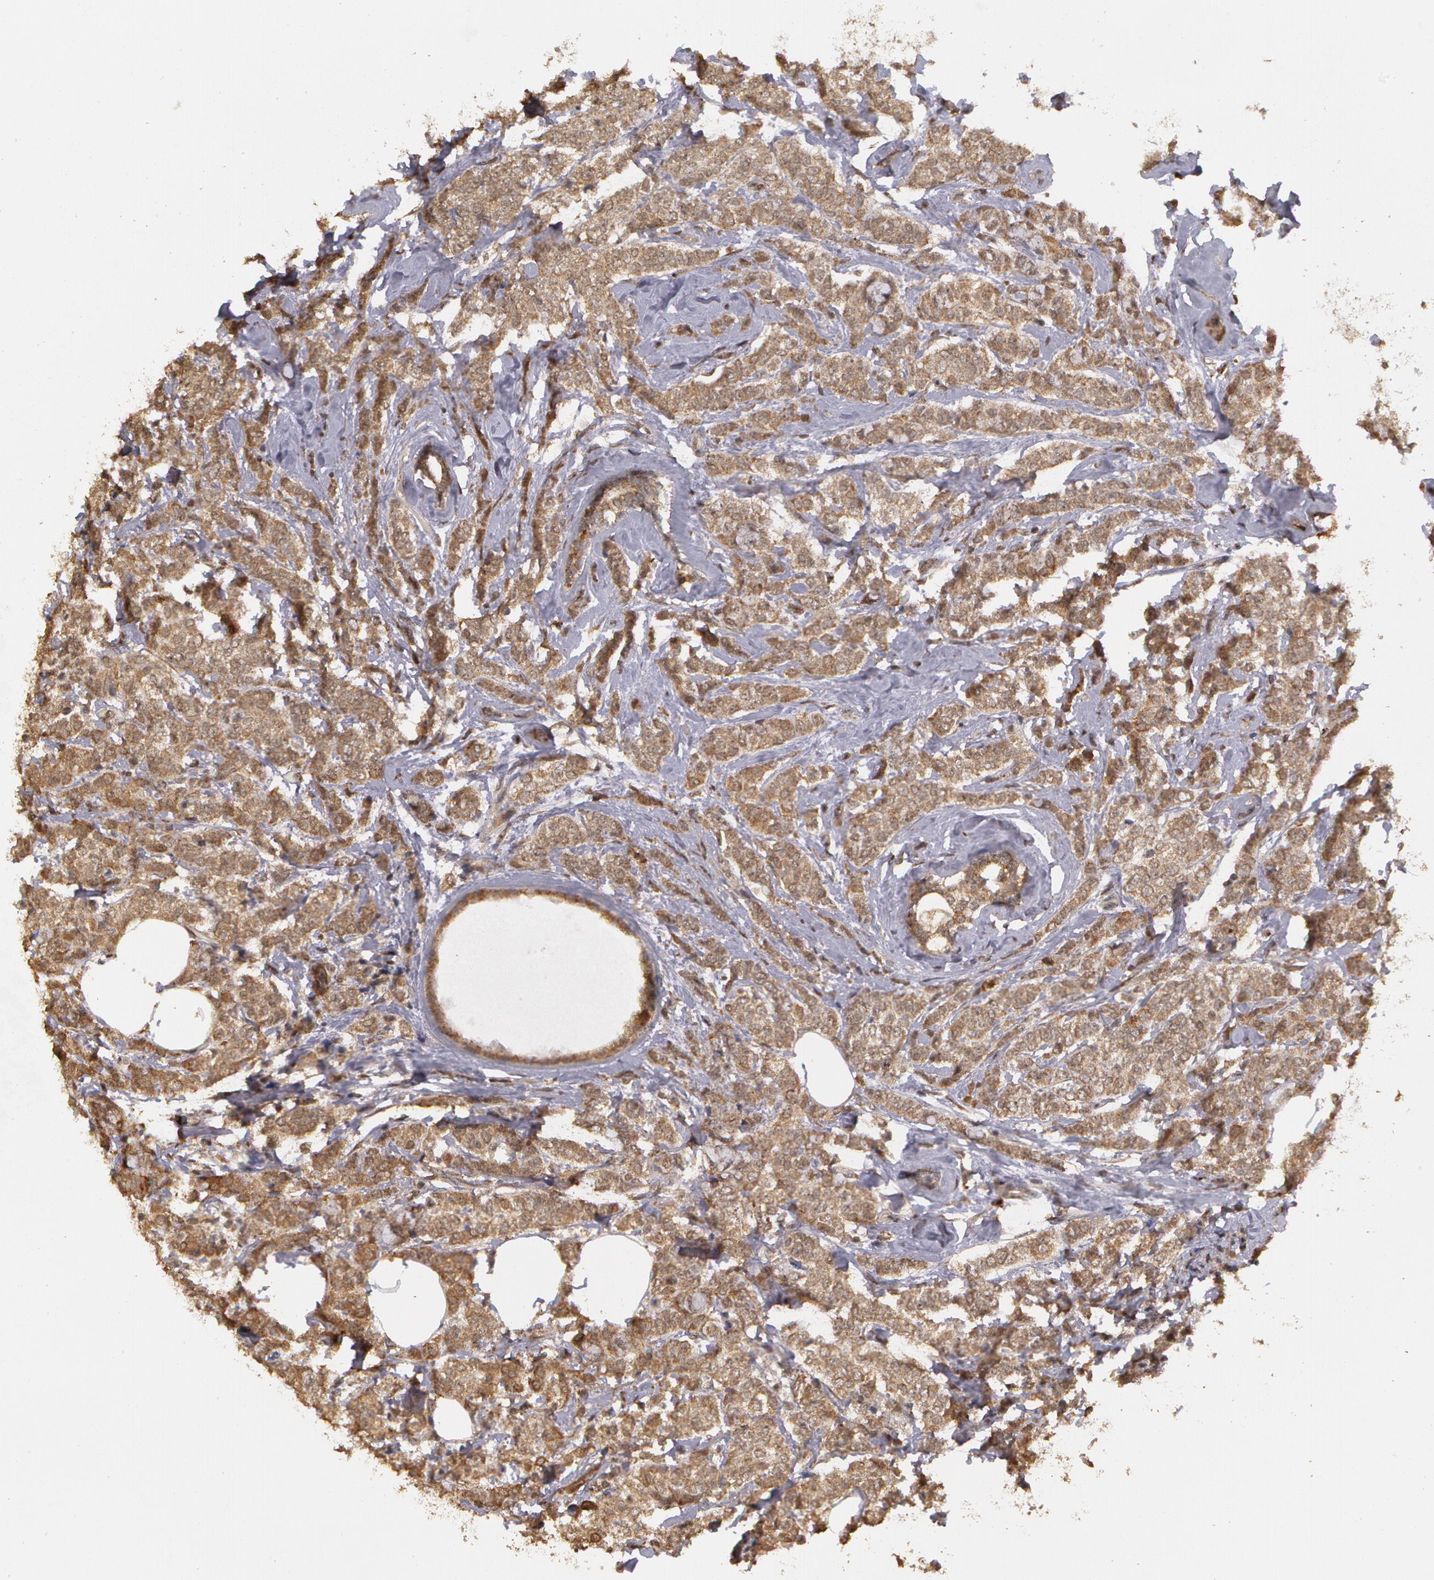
{"staining": {"intensity": "moderate", "quantity": ">75%", "location": "cytoplasmic/membranous"}, "tissue": "breast cancer", "cell_type": "Tumor cells", "image_type": "cancer", "snomed": [{"axis": "morphology", "description": "Lobular carcinoma"}, {"axis": "topography", "description": "Breast"}], "caption": "Human lobular carcinoma (breast) stained for a protein (brown) exhibits moderate cytoplasmic/membranous positive expression in about >75% of tumor cells.", "gene": "GLIS1", "patient": {"sex": "female", "age": 60}}